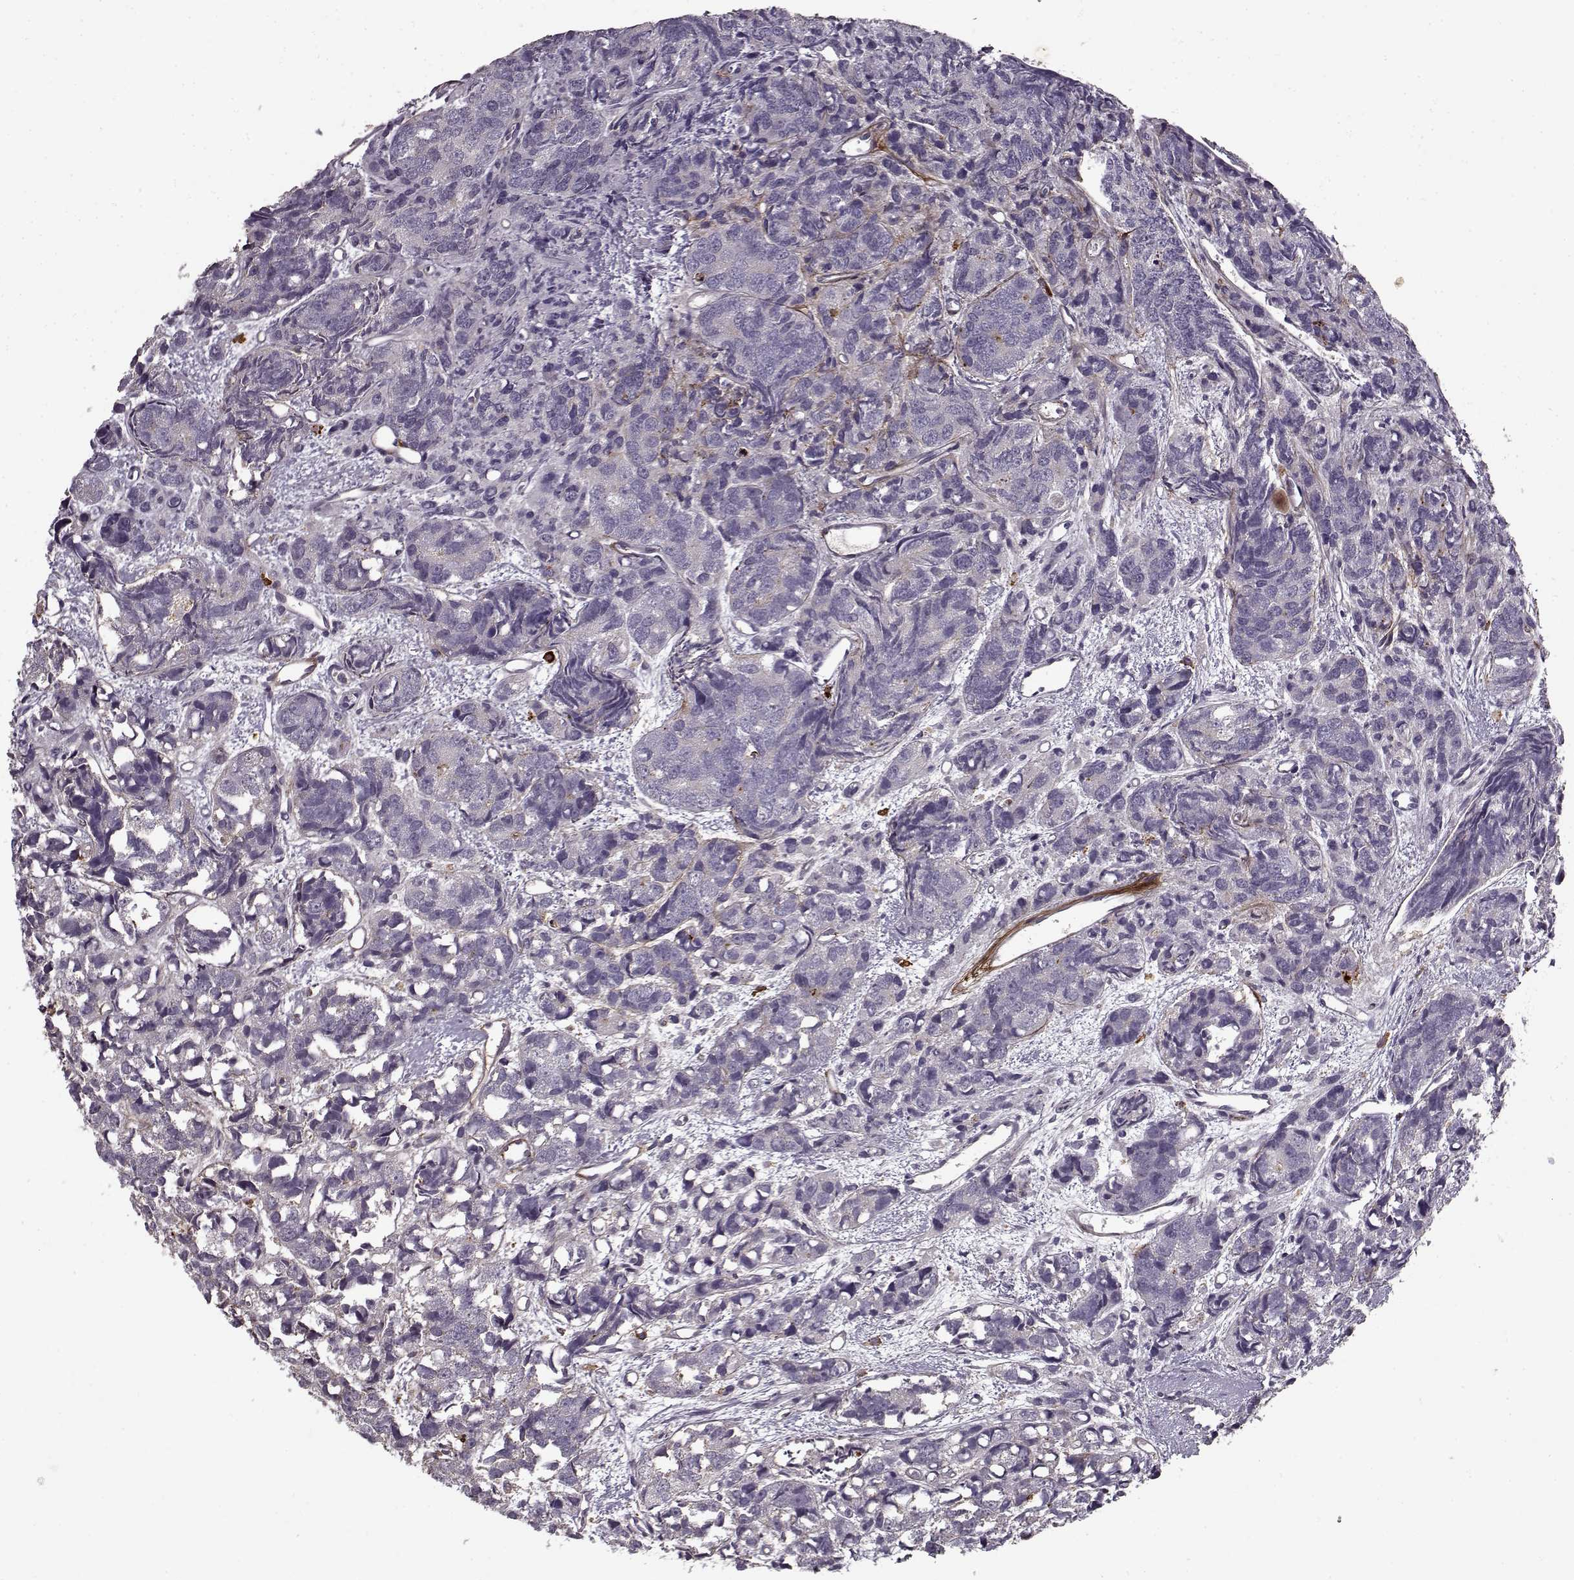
{"staining": {"intensity": "negative", "quantity": "none", "location": "none"}, "tissue": "prostate cancer", "cell_type": "Tumor cells", "image_type": "cancer", "snomed": [{"axis": "morphology", "description": "Adenocarcinoma, High grade"}, {"axis": "topography", "description": "Prostate"}], "caption": "High magnification brightfield microscopy of prostate cancer stained with DAB (brown) and counterstained with hematoxylin (blue): tumor cells show no significant expression.", "gene": "DENND4B", "patient": {"sex": "male", "age": 77}}